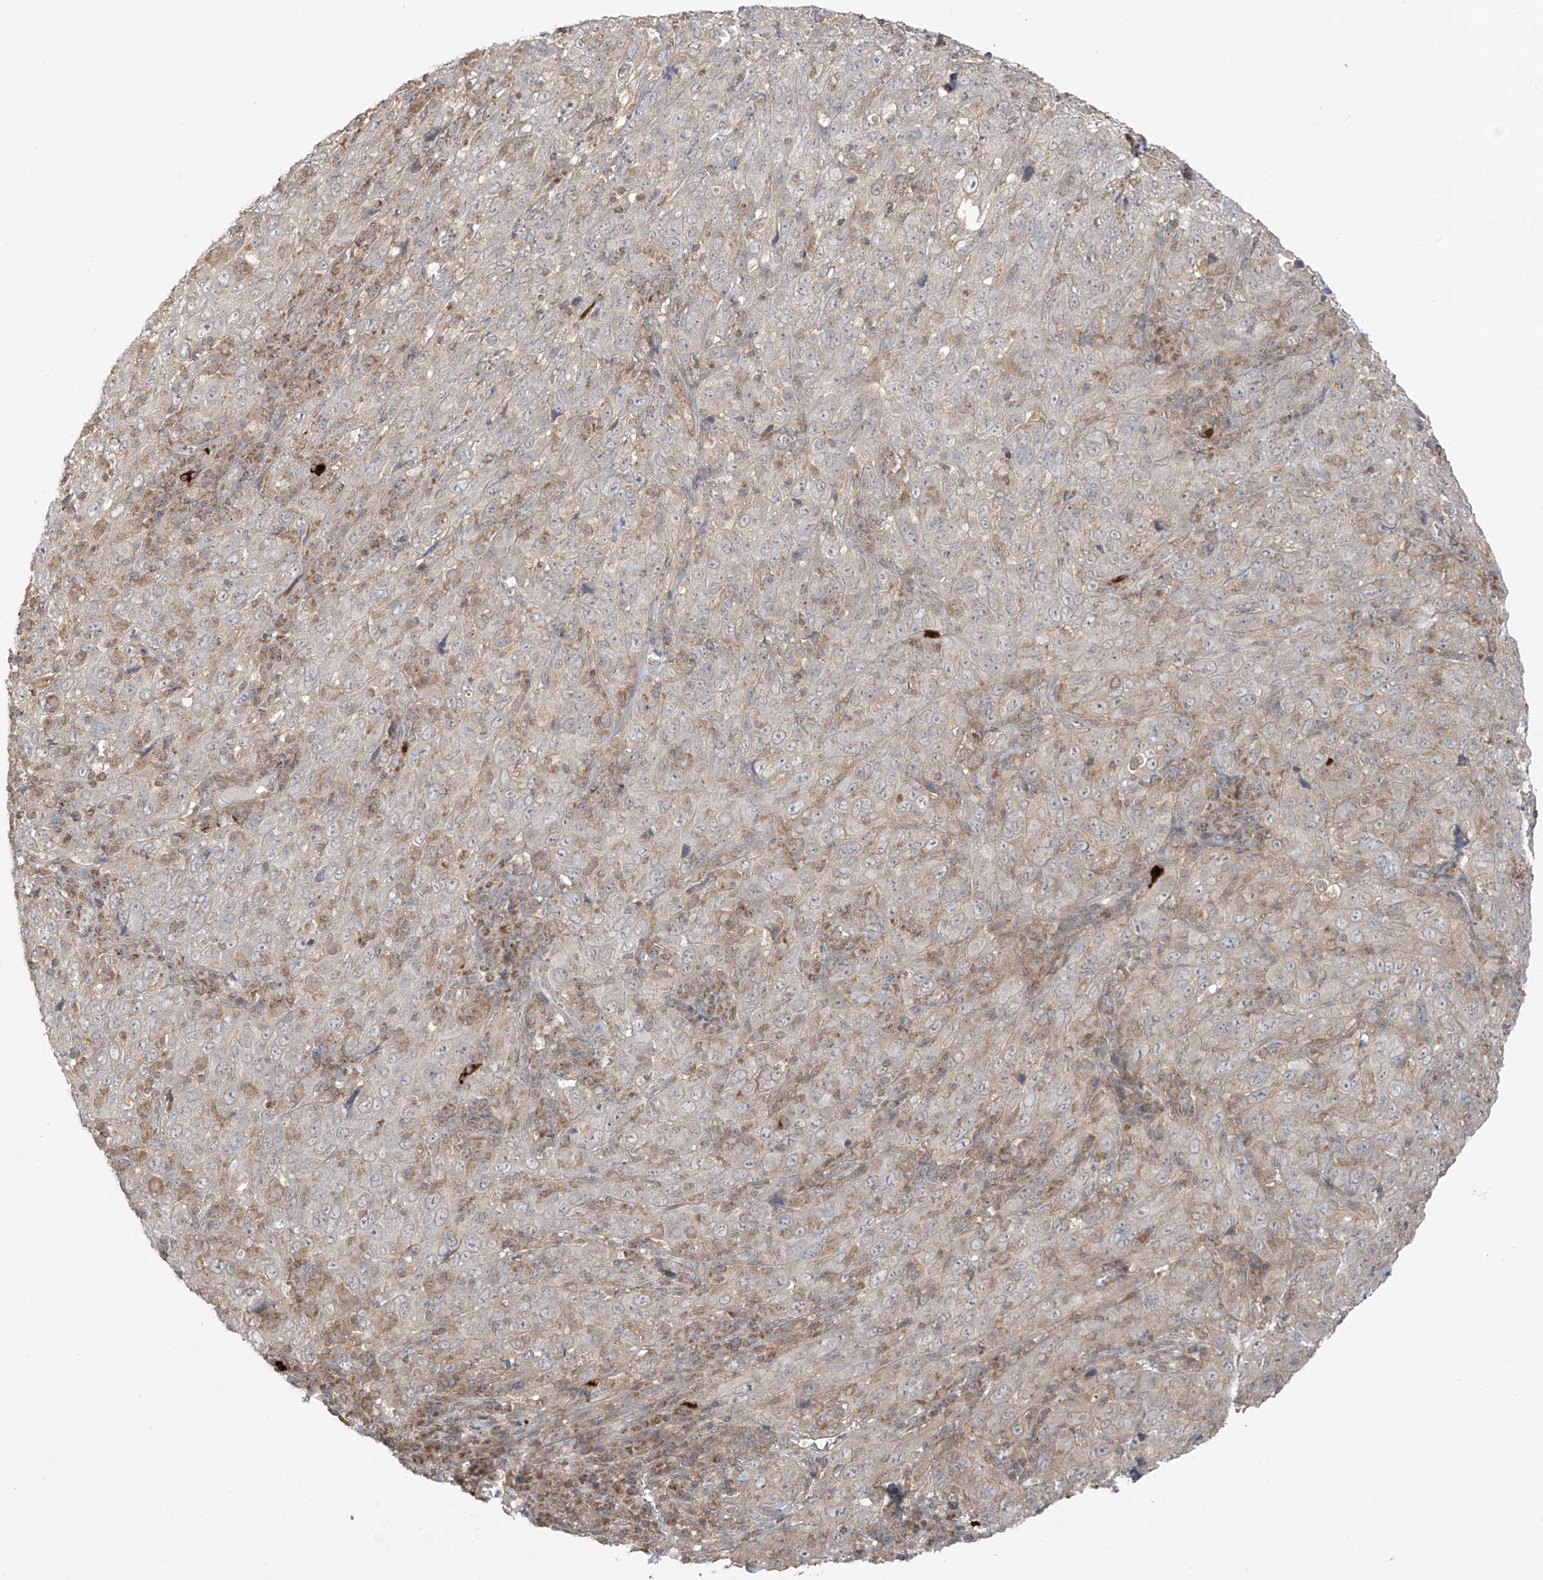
{"staining": {"intensity": "negative", "quantity": "none", "location": "none"}, "tissue": "cervical cancer", "cell_type": "Tumor cells", "image_type": "cancer", "snomed": [{"axis": "morphology", "description": "Squamous cell carcinoma, NOS"}, {"axis": "topography", "description": "Cervix"}], "caption": "A high-resolution photomicrograph shows immunohistochemistry (IHC) staining of cervical cancer (squamous cell carcinoma), which demonstrates no significant positivity in tumor cells. (IHC, brightfield microscopy, high magnification).", "gene": "HDDC2", "patient": {"sex": "female", "age": 46}}